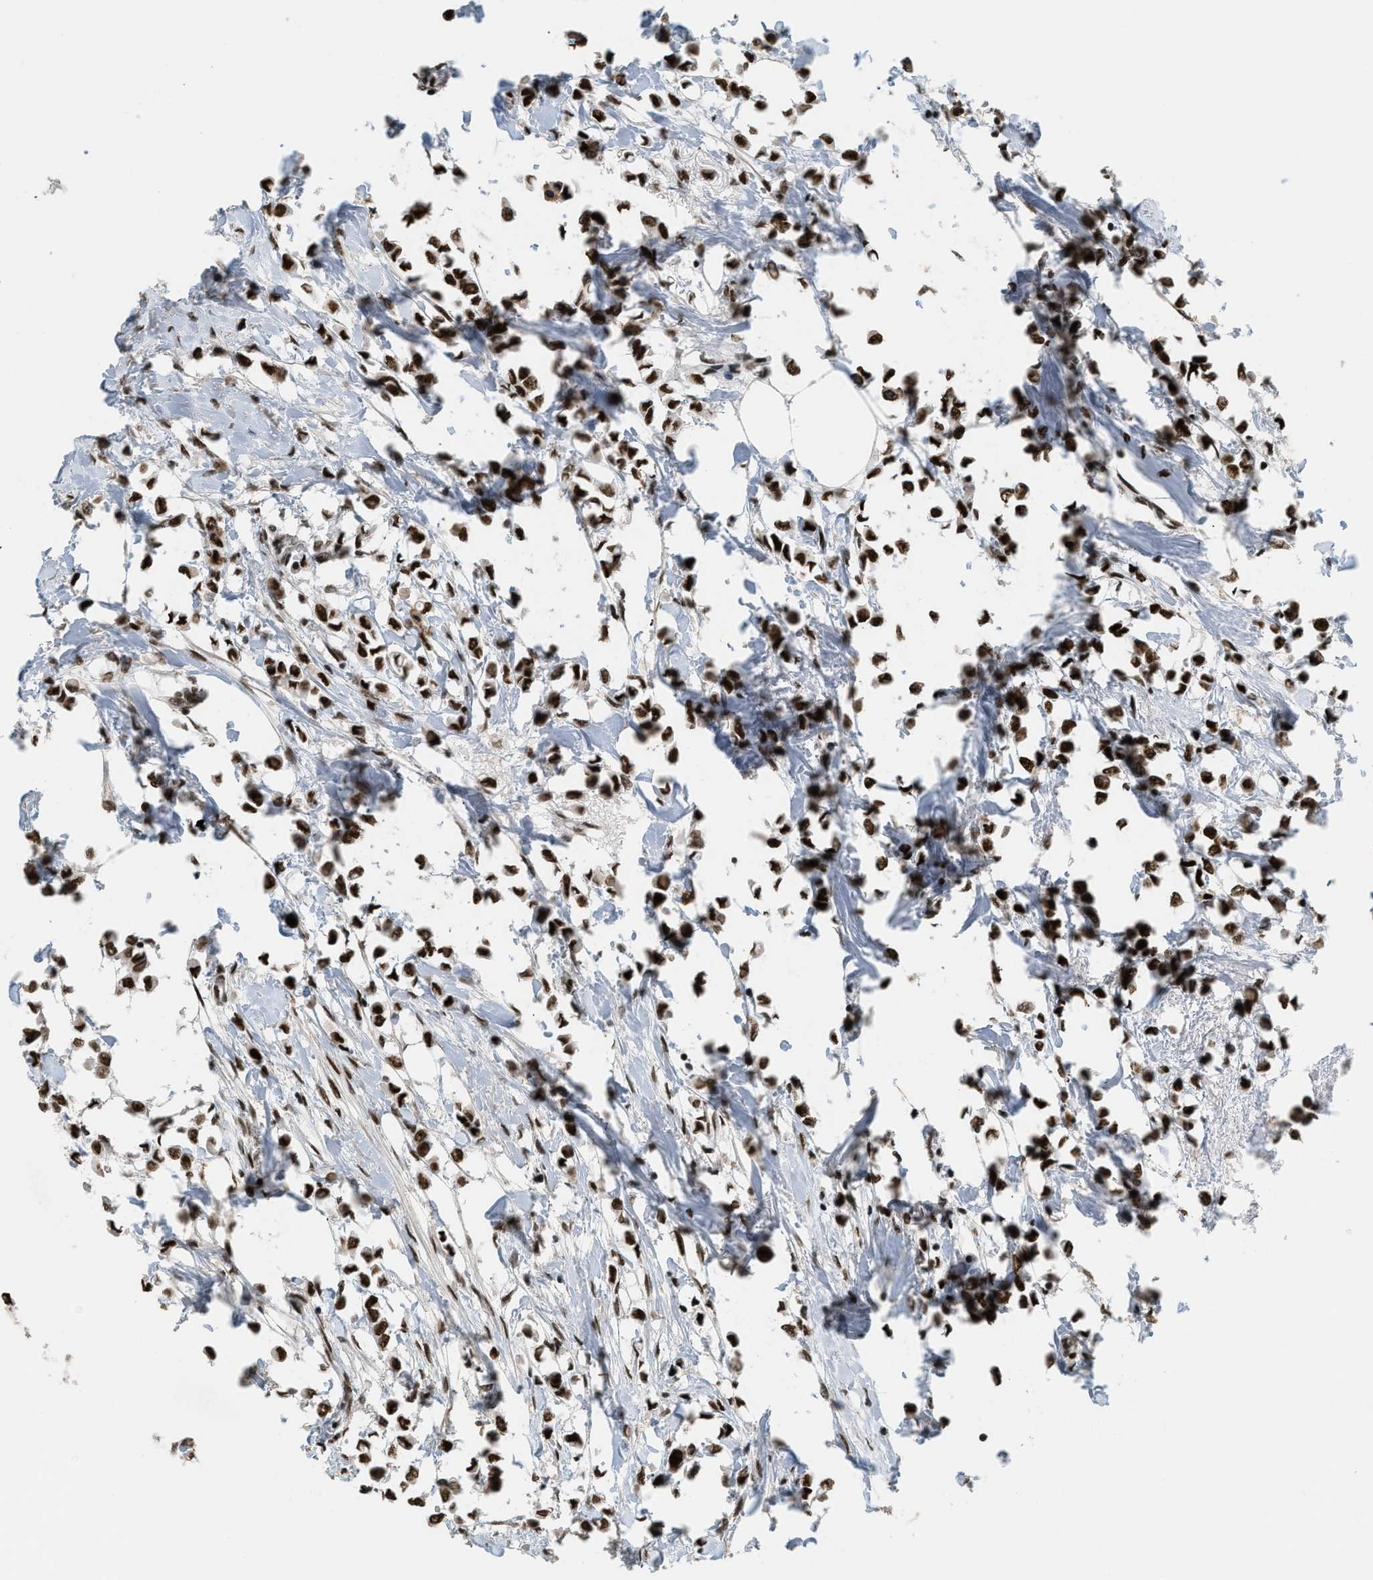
{"staining": {"intensity": "strong", "quantity": ">75%", "location": "nuclear"}, "tissue": "breast cancer", "cell_type": "Tumor cells", "image_type": "cancer", "snomed": [{"axis": "morphology", "description": "Lobular carcinoma"}, {"axis": "topography", "description": "Breast"}], "caption": "Immunohistochemical staining of human breast lobular carcinoma shows high levels of strong nuclear positivity in approximately >75% of tumor cells.", "gene": "SMARCB1", "patient": {"sex": "female", "age": 51}}